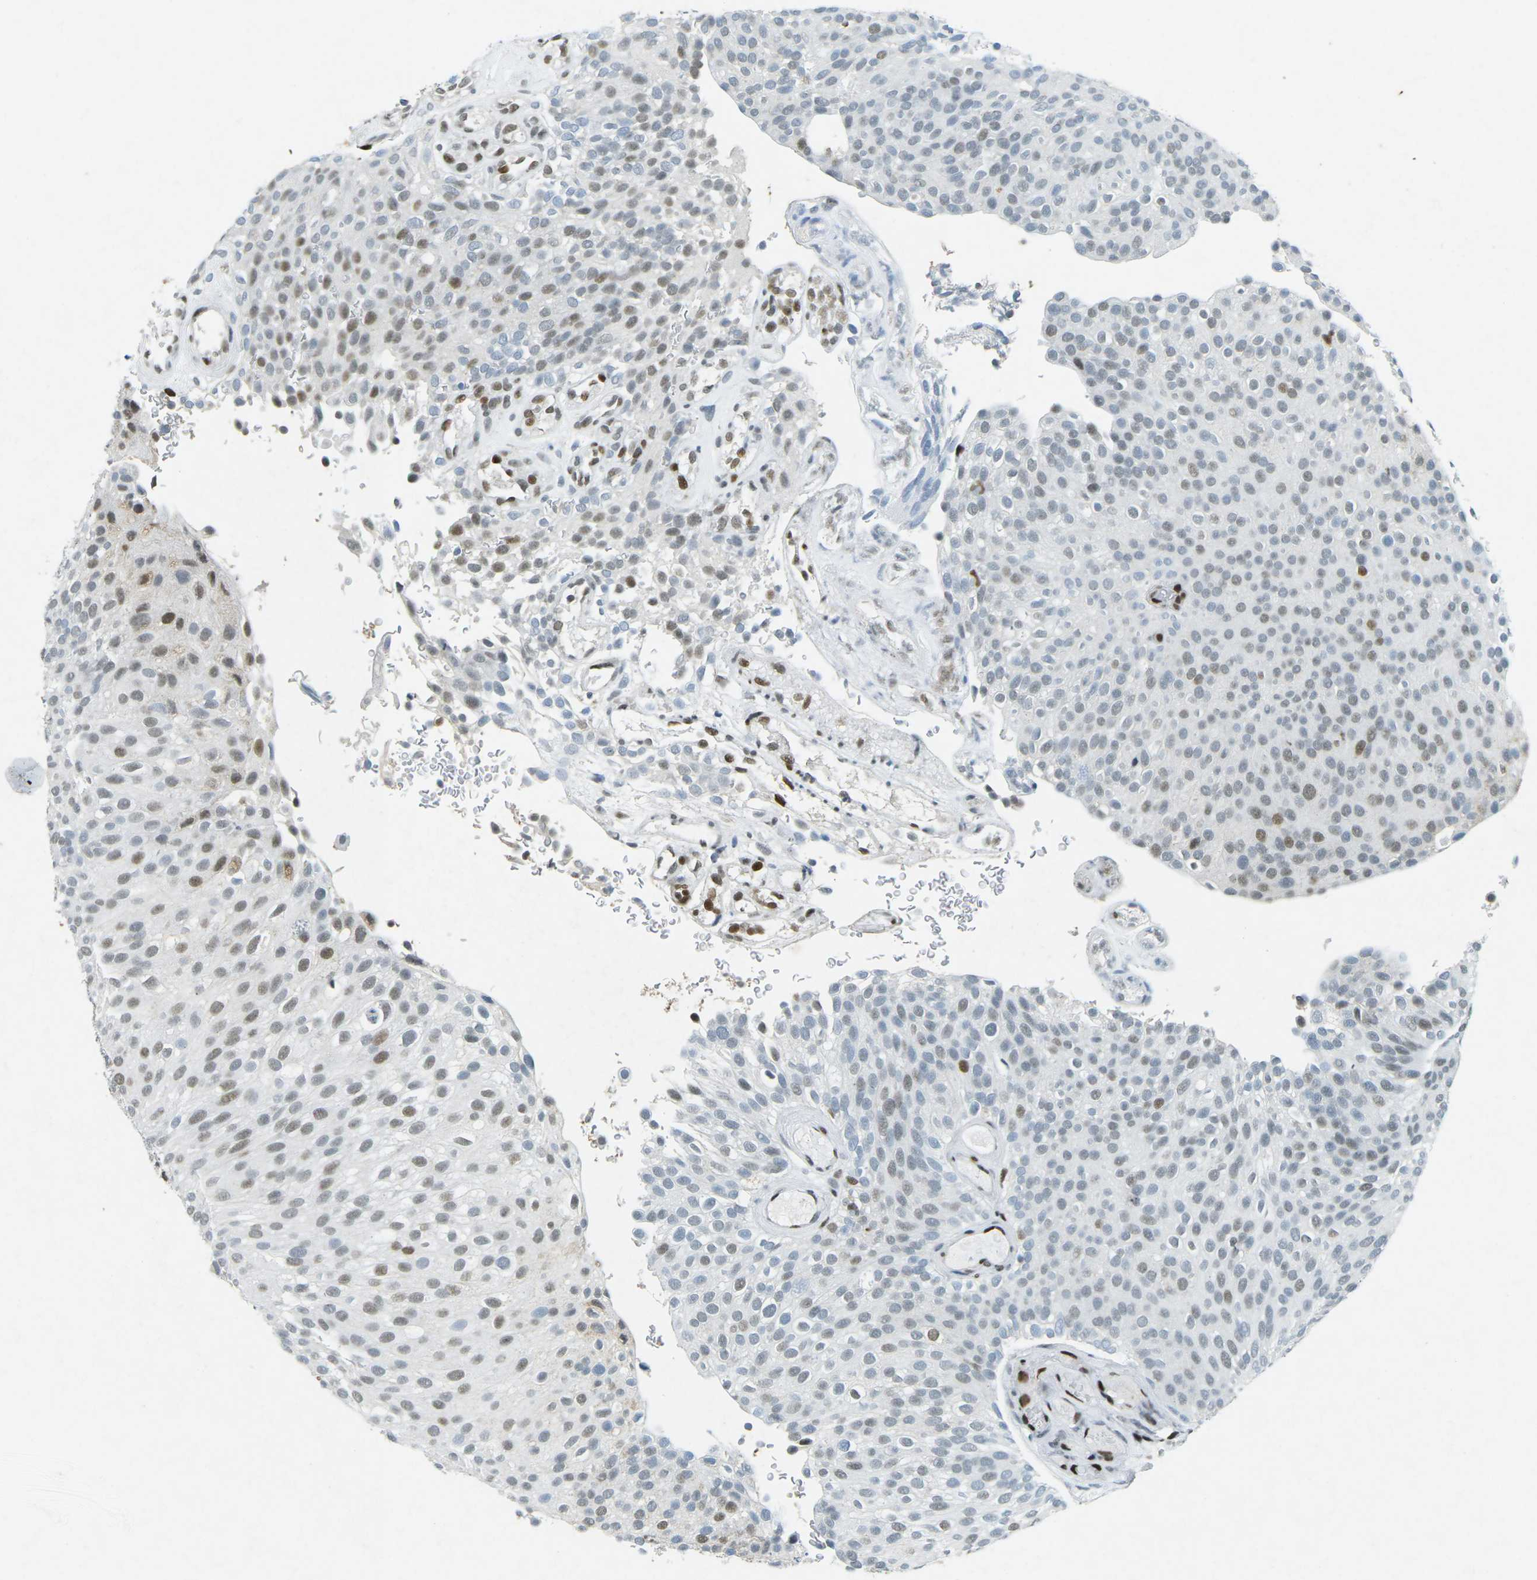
{"staining": {"intensity": "moderate", "quantity": ">75%", "location": "nuclear"}, "tissue": "urothelial cancer", "cell_type": "Tumor cells", "image_type": "cancer", "snomed": [{"axis": "morphology", "description": "Urothelial carcinoma, Low grade"}, {"axis": "topography", "description": "Urinary bladder"}], "caption": "A micrograph showing moderate nuclear expression in approximately >75% of tumor cells in urothelial cancer, as visualized by brown immunohistochemical staining.", "gene": "RB1", "patient": {"sex": "male", "age": 78}}